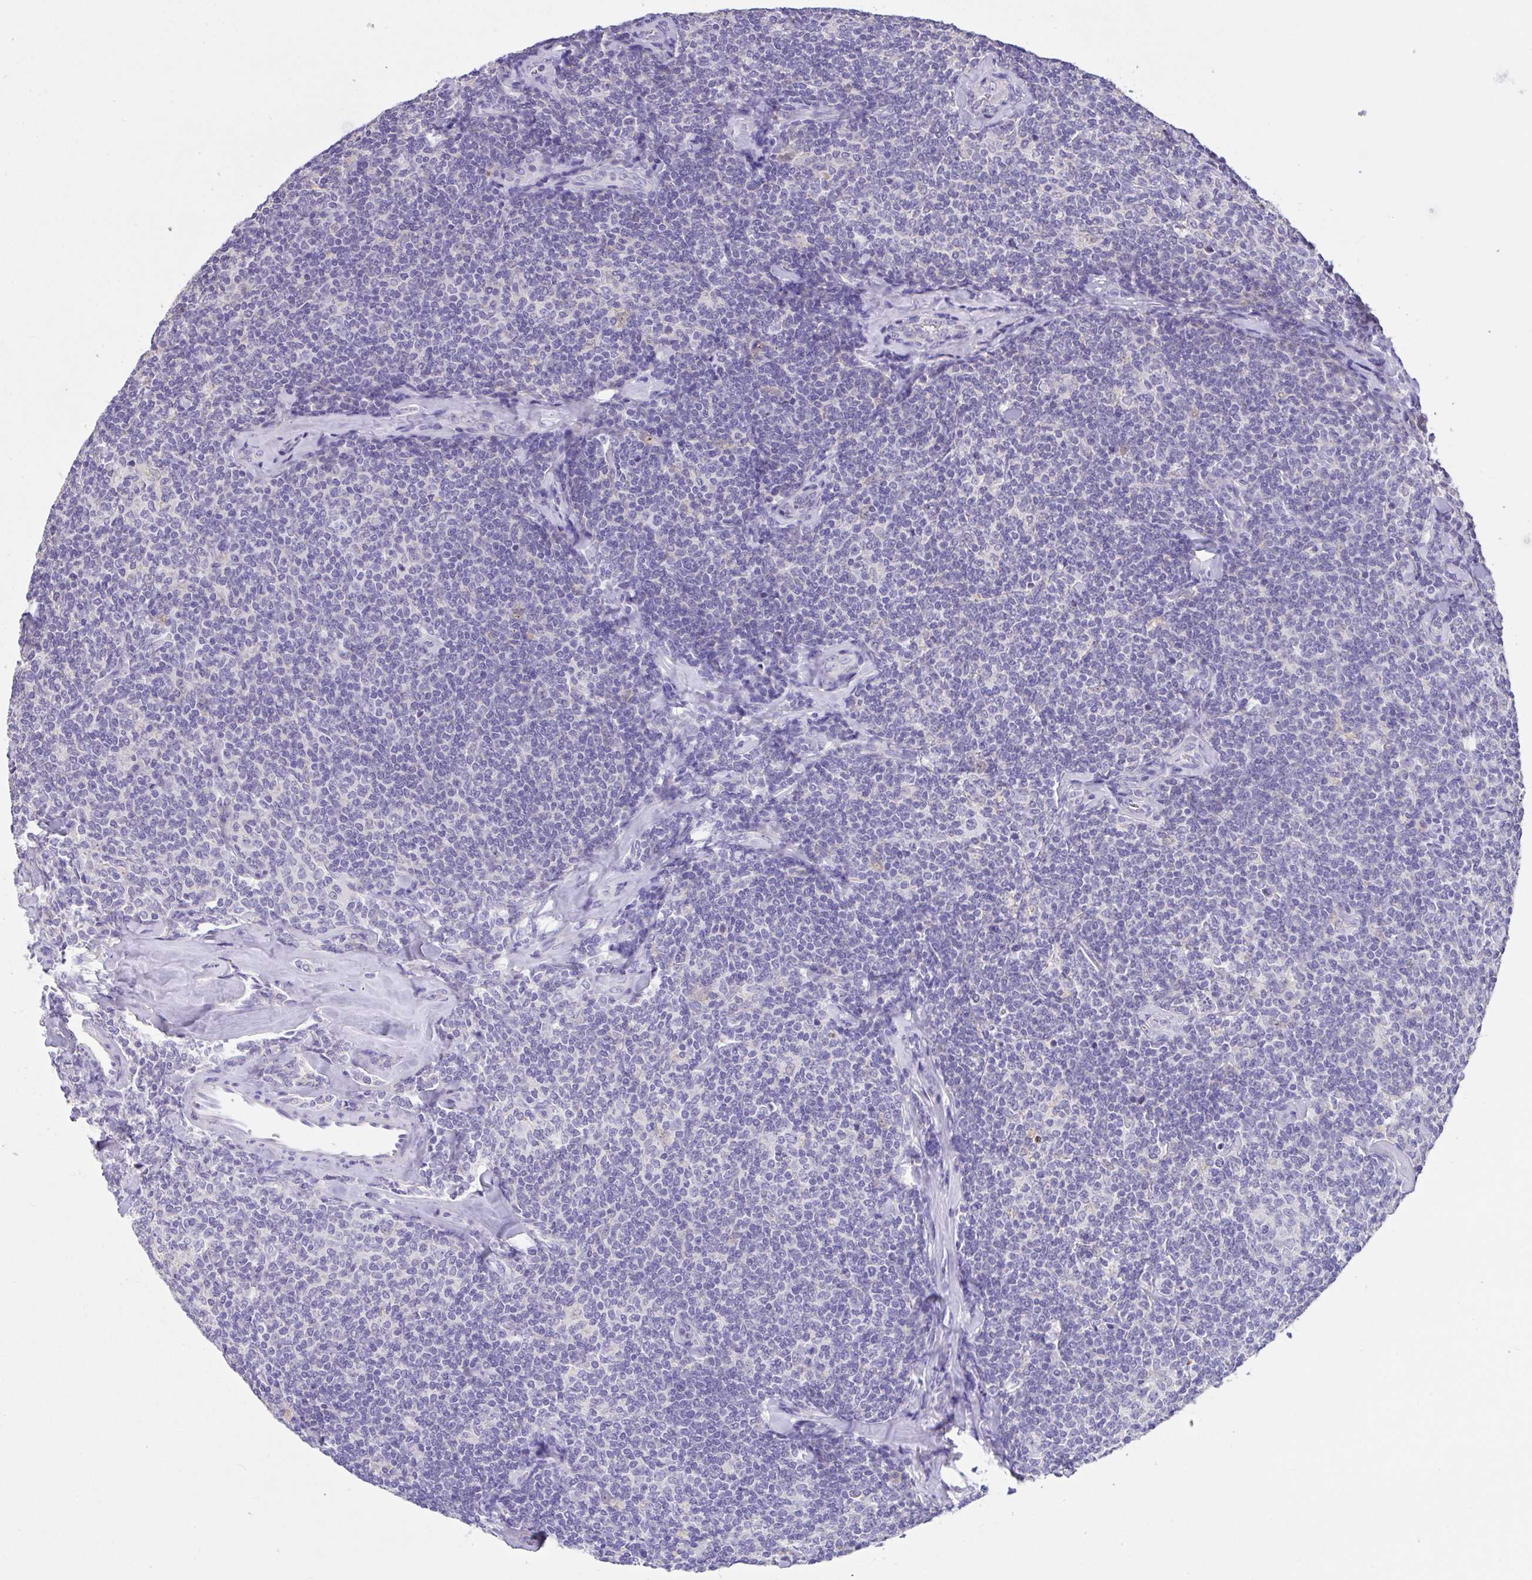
{"staining": {"intensity": "negative", "quantity": "none", "location": "none"}, "tissue": "lymphoma", "cell_type": "Tumor cells", "image_type": "cancer", "snomed": [{"axis": "morphology", "description": "Malignant lymphoma, non-Hodgkin's type, Low grade"}, {"axis": "topography", "description": "Lymph node"}], "caption": "This photomicrograph is of lymphoma stained with immunohistochemistry to label a protein in brown with the nuclei are counter-stained blue. There is no positivity in tumor cells. (Brightfield microscopy of DAB (3,3'-diaminobenzidine) IHC at high magnification).", "gene": "CA10", "patient": {"sex": "female", "age": 56}}